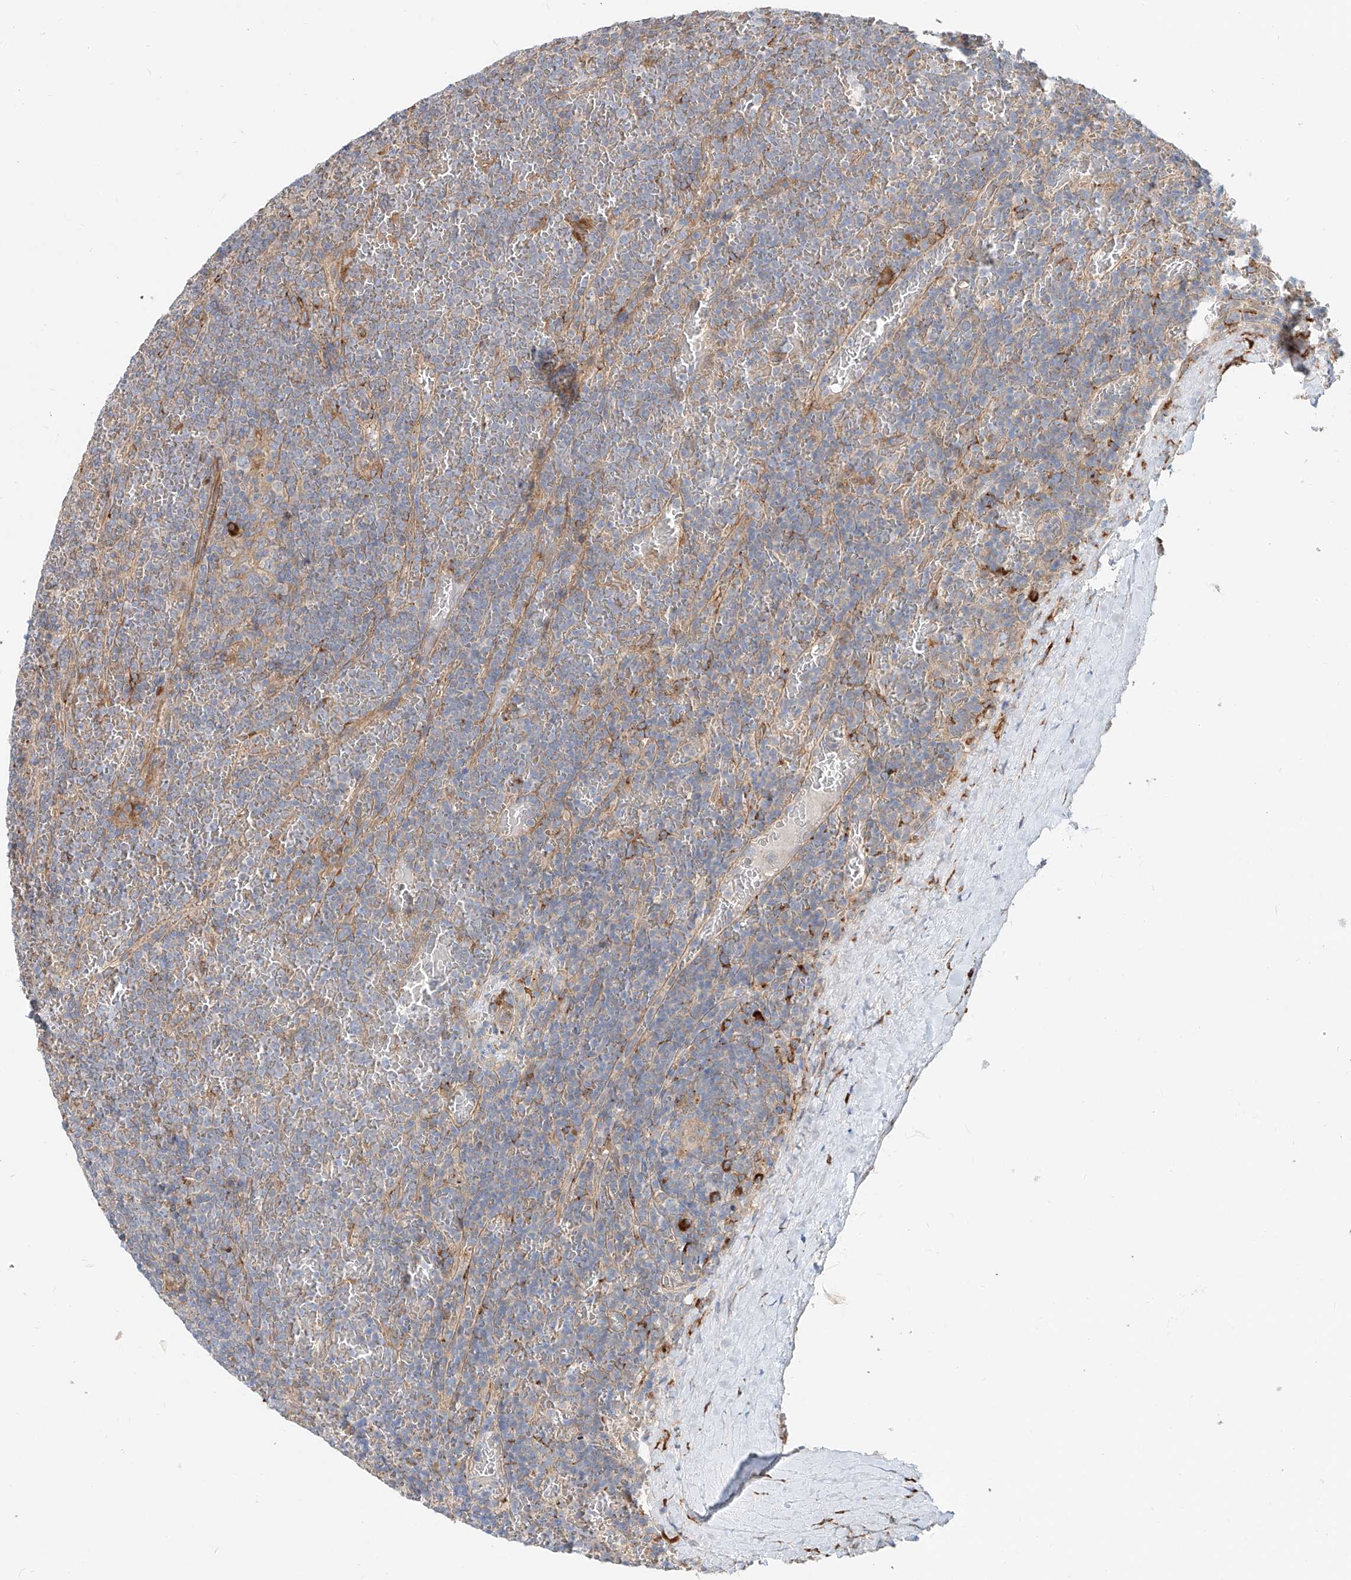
{"staining": {"intensity": "weak", "quantity": "<25%", "location": "cytoplasmic/membranous"}, "tissue": "lymphoma", "cell_type": "Tumor cells", "image_type": "cancer", "snomed": [{"axis": "morphology", "description": "Malignant lymphoma, non-Hodgkin's type, Low grade"}, {"axis": "topography", "description": "Spleen"}], "caption": "This micrograph is of malignant lymphoma, non-Hodgkin's type (low-grade) stained with IHC to label a protein in brown with the nuclei are counter-stained blue. There is no staining in tumor cells. The staining was performed using DAB (3,3'-diaminobenzidine) to visualize the protein expression in brown, while the nuclei were stained in blue with hematoxylin (Magnification: 20x).", "gene": "SNAP29", "patient": {"sex": "female", "age": 19}}